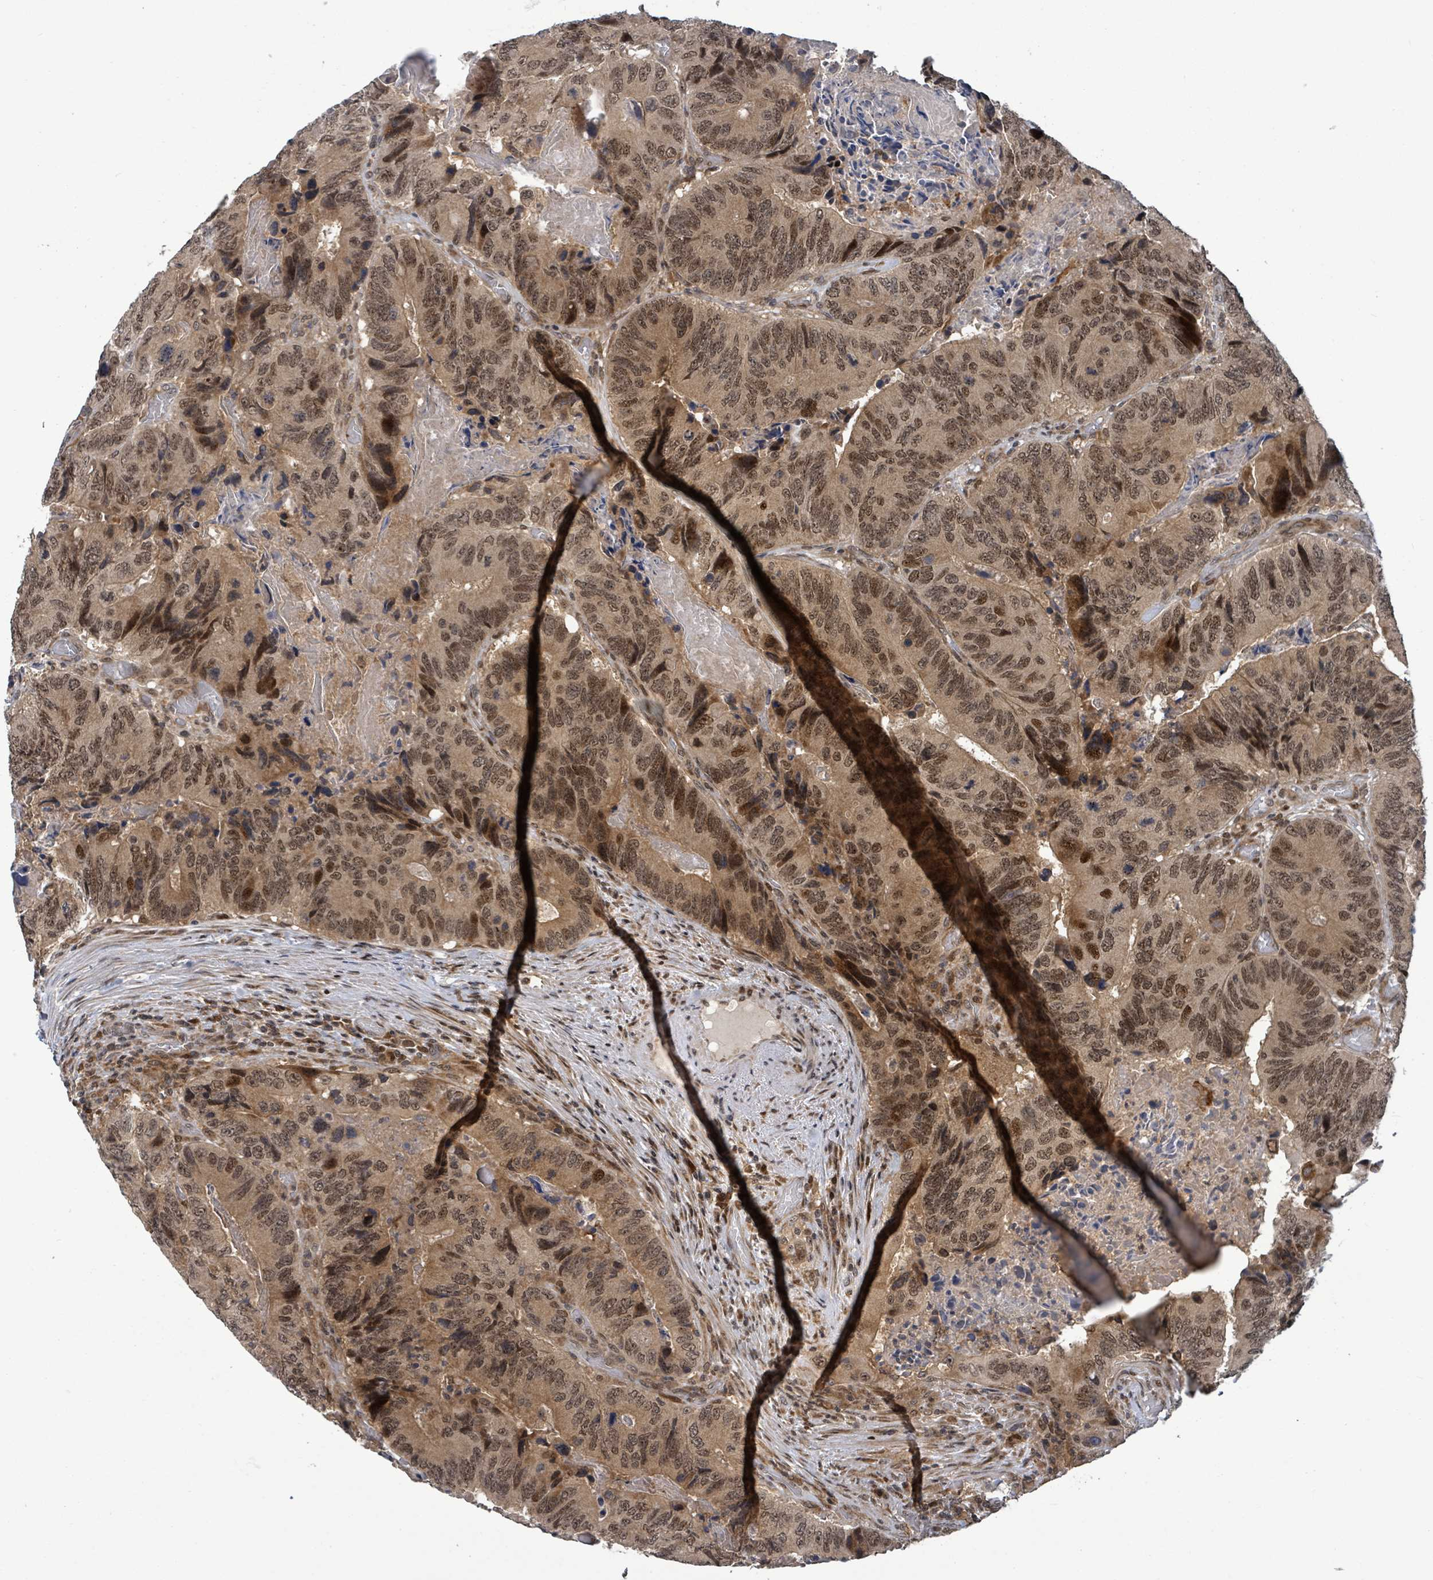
{"staining": {"intensity": "moderate", "quantity": ">75%", "location": "cytoplasmic/membranous,nuclear"}, "tissue": "colorectal cancer", "cell_type": "Tumor cells", "image_type": "cancer", "snomed": [{"axis": "morphology", "description": "Adenocarcinoma, NOS"}, {"axis": "topography", "description": "Colon"}], "caption": "High-power microscopy captured an immunohistochemistry histopathology image of colorectal adenocarcinoma, revealing moderate cytoplasmic/membranous and nuclear staining in about >75% of tumor cells.", "gene": "FBXO6", "patient": {"sex": "male", "age": 84}}